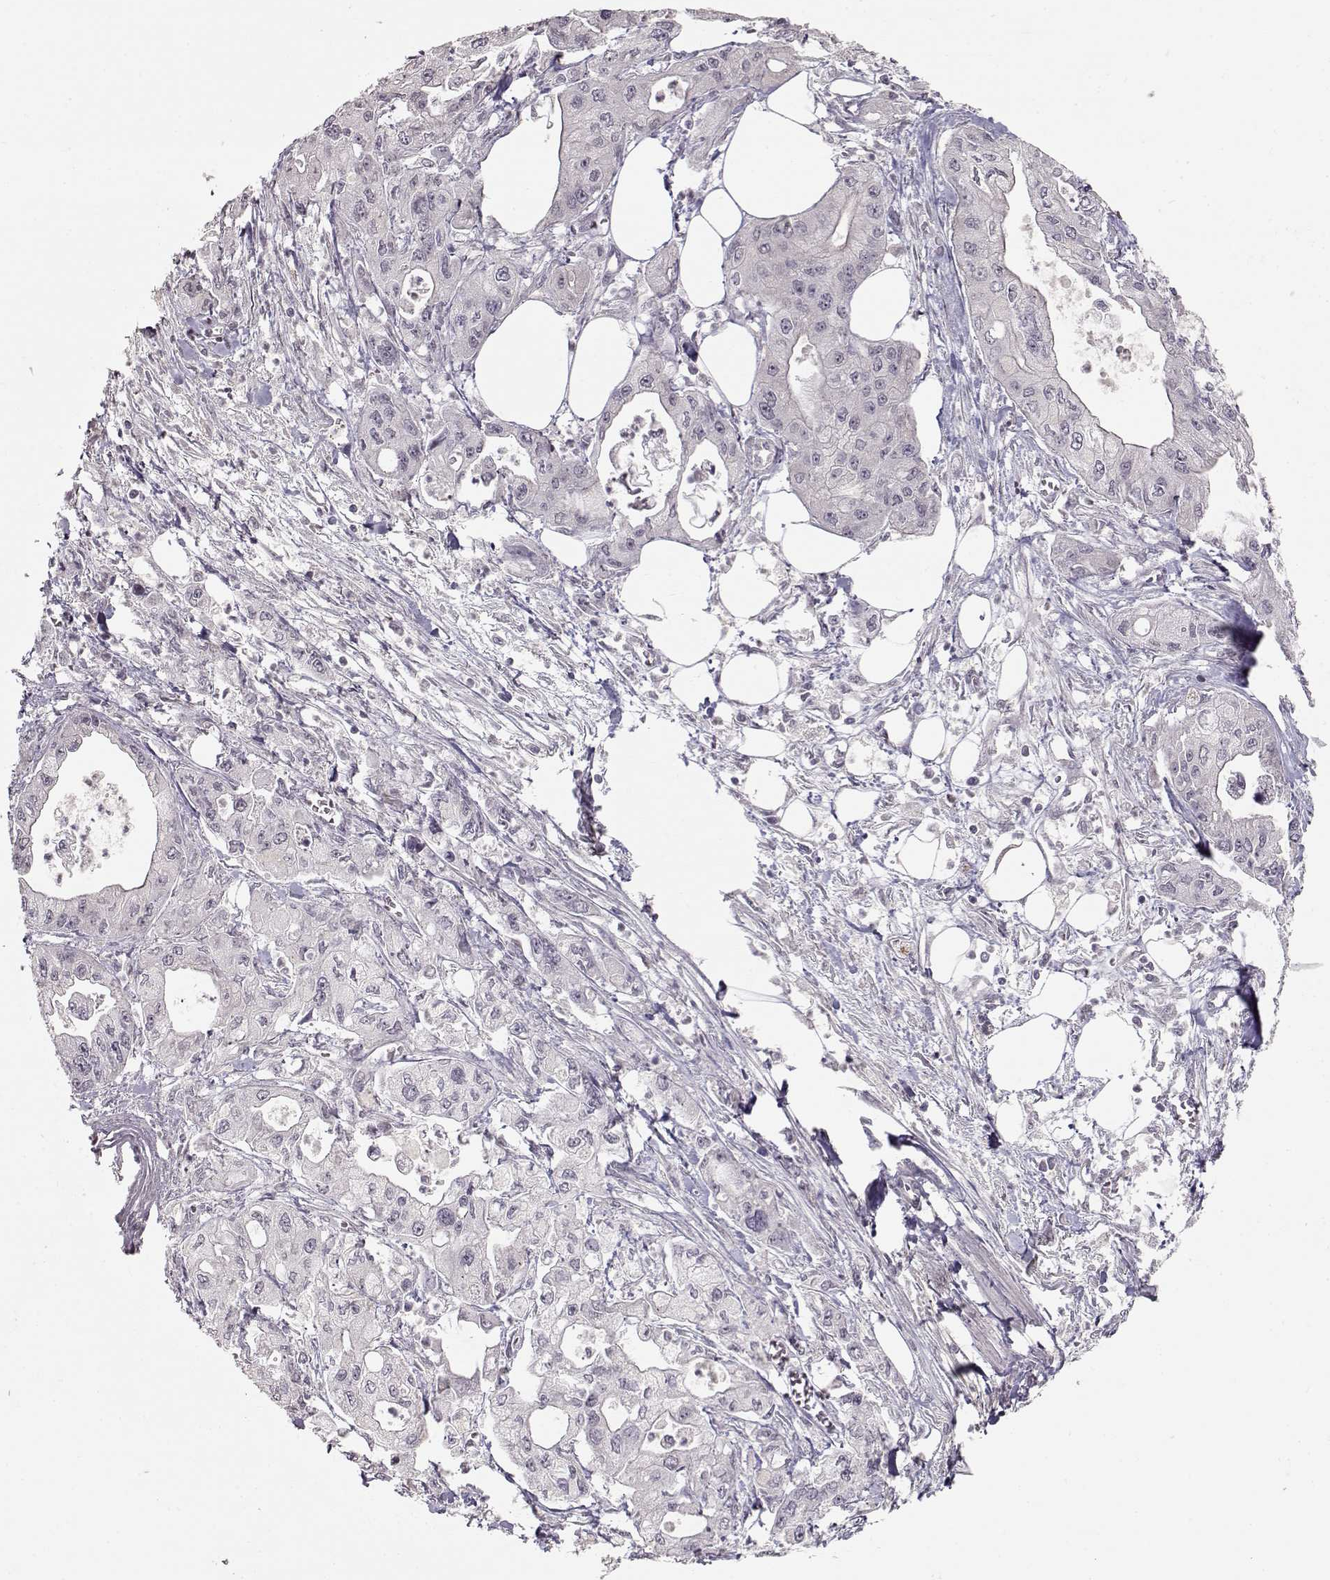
{"staining": {"intensity": "negative", "quantity": "none", "location": "none"}, "tissue": "pancreatic cancer", "cell_type": "Tumor cells", "image_type": "cancer", "snomed": [{"axis": "morphology", "description": "Adenocarcinoma, NOS"}, {"axis": "topography", "description": "Pancreas"}], "caption": "There is no significant expression in tumor cells of pancreatic adenocarcinoma.", "gene": "PNMT", "patient": {"sex": "male", "age": 70}}